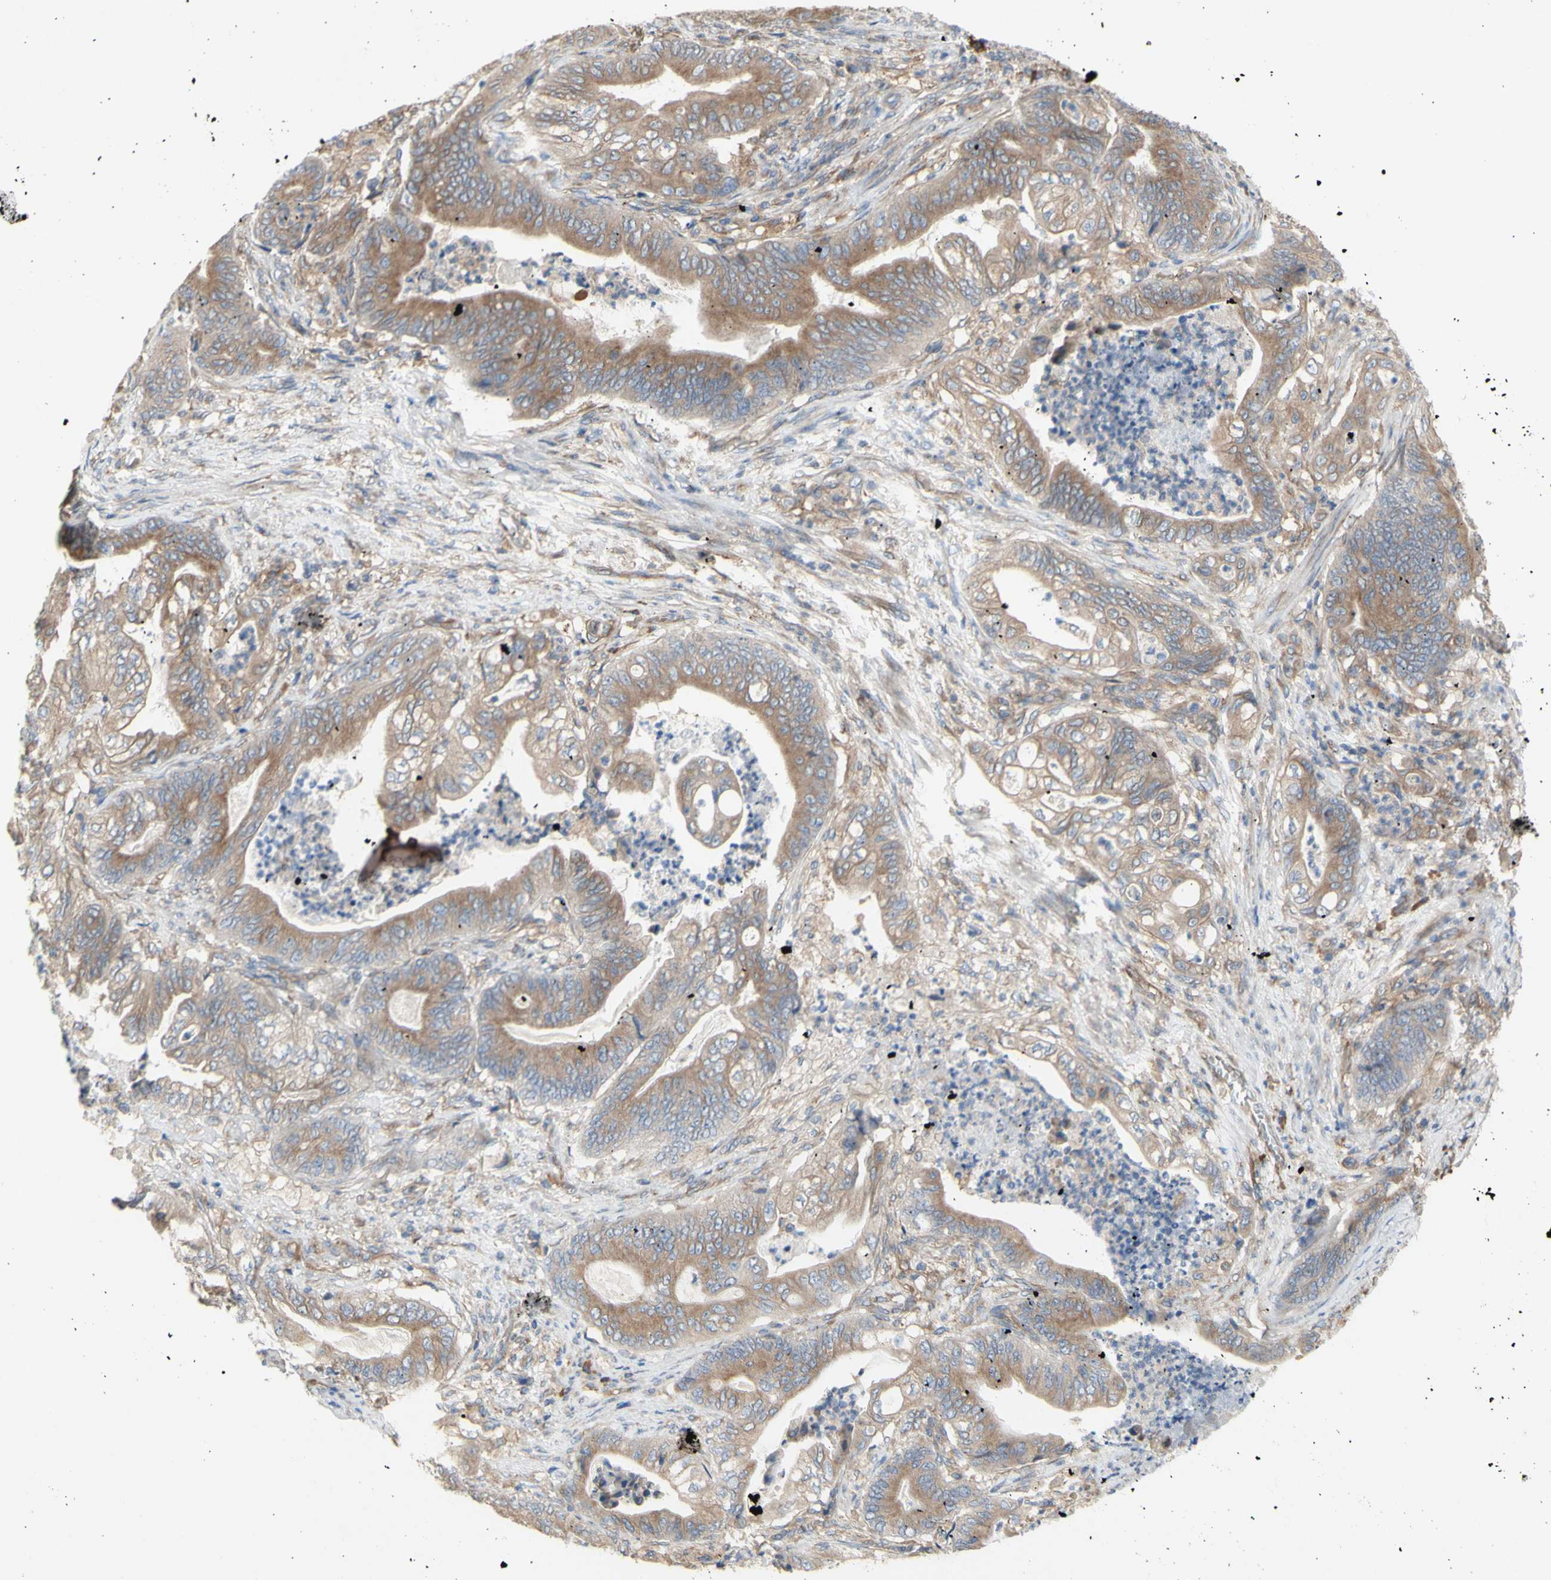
{"staining": {"intensity": "moderate", "quantity": ">75%", "location": "cytoplasmic/membranous"}, "tissue": "stomach cancer", "cell_type": "Tumor cells", "image_type": "cancer", "snomed": [{"axis": "morphology", "description": "Adenocarcinoma, NOS"}, {"axis": "topography", "description": "Stomach"}], "caption": "Approximately >75% of tumor cells in adenocarcinoma (stomach) show moderate cytoplasmic/membranous protein positivity as visualized by brown immunohistochemical staining.", "gene": "KLC1", "patient": {"sex": "female", "age": 73}}